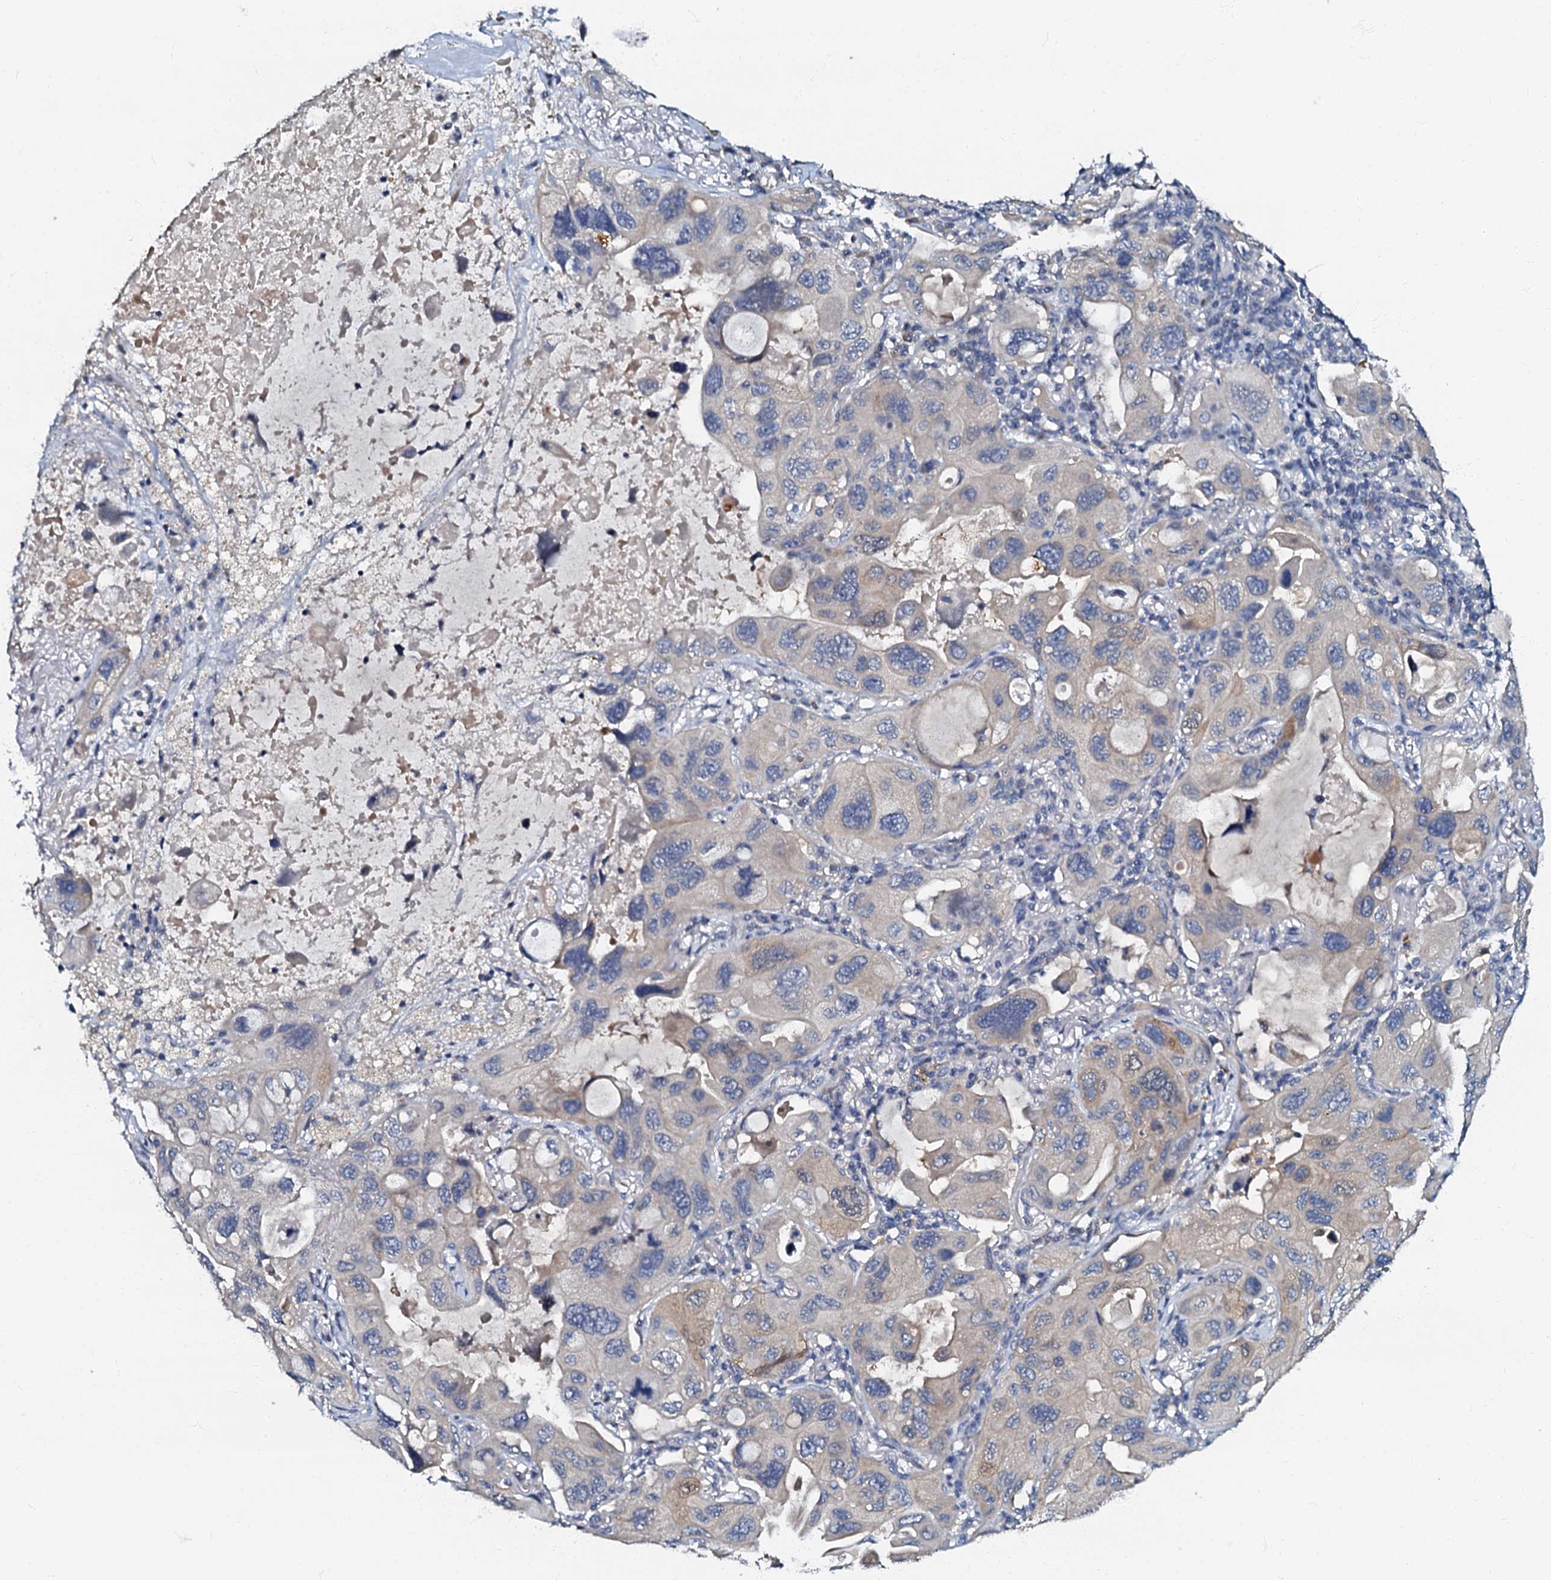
{"staining": {"intensity": "negative", "quantity": "none", "location": "none"}, "tissue": "lung cancer", "cell_type": "Tumor cells", "image_type": "cancer", "snomed": [{"axis": "morphology", "description": "Squamous cell carcinoma, NOS"}, {"axis": "topography", "description": "Lung"}], "caption": "An image of human lung cancer is negative for staining in tumor cells.", "gene": "OLAH", "patient": {"sex": "female", "age": 73}}